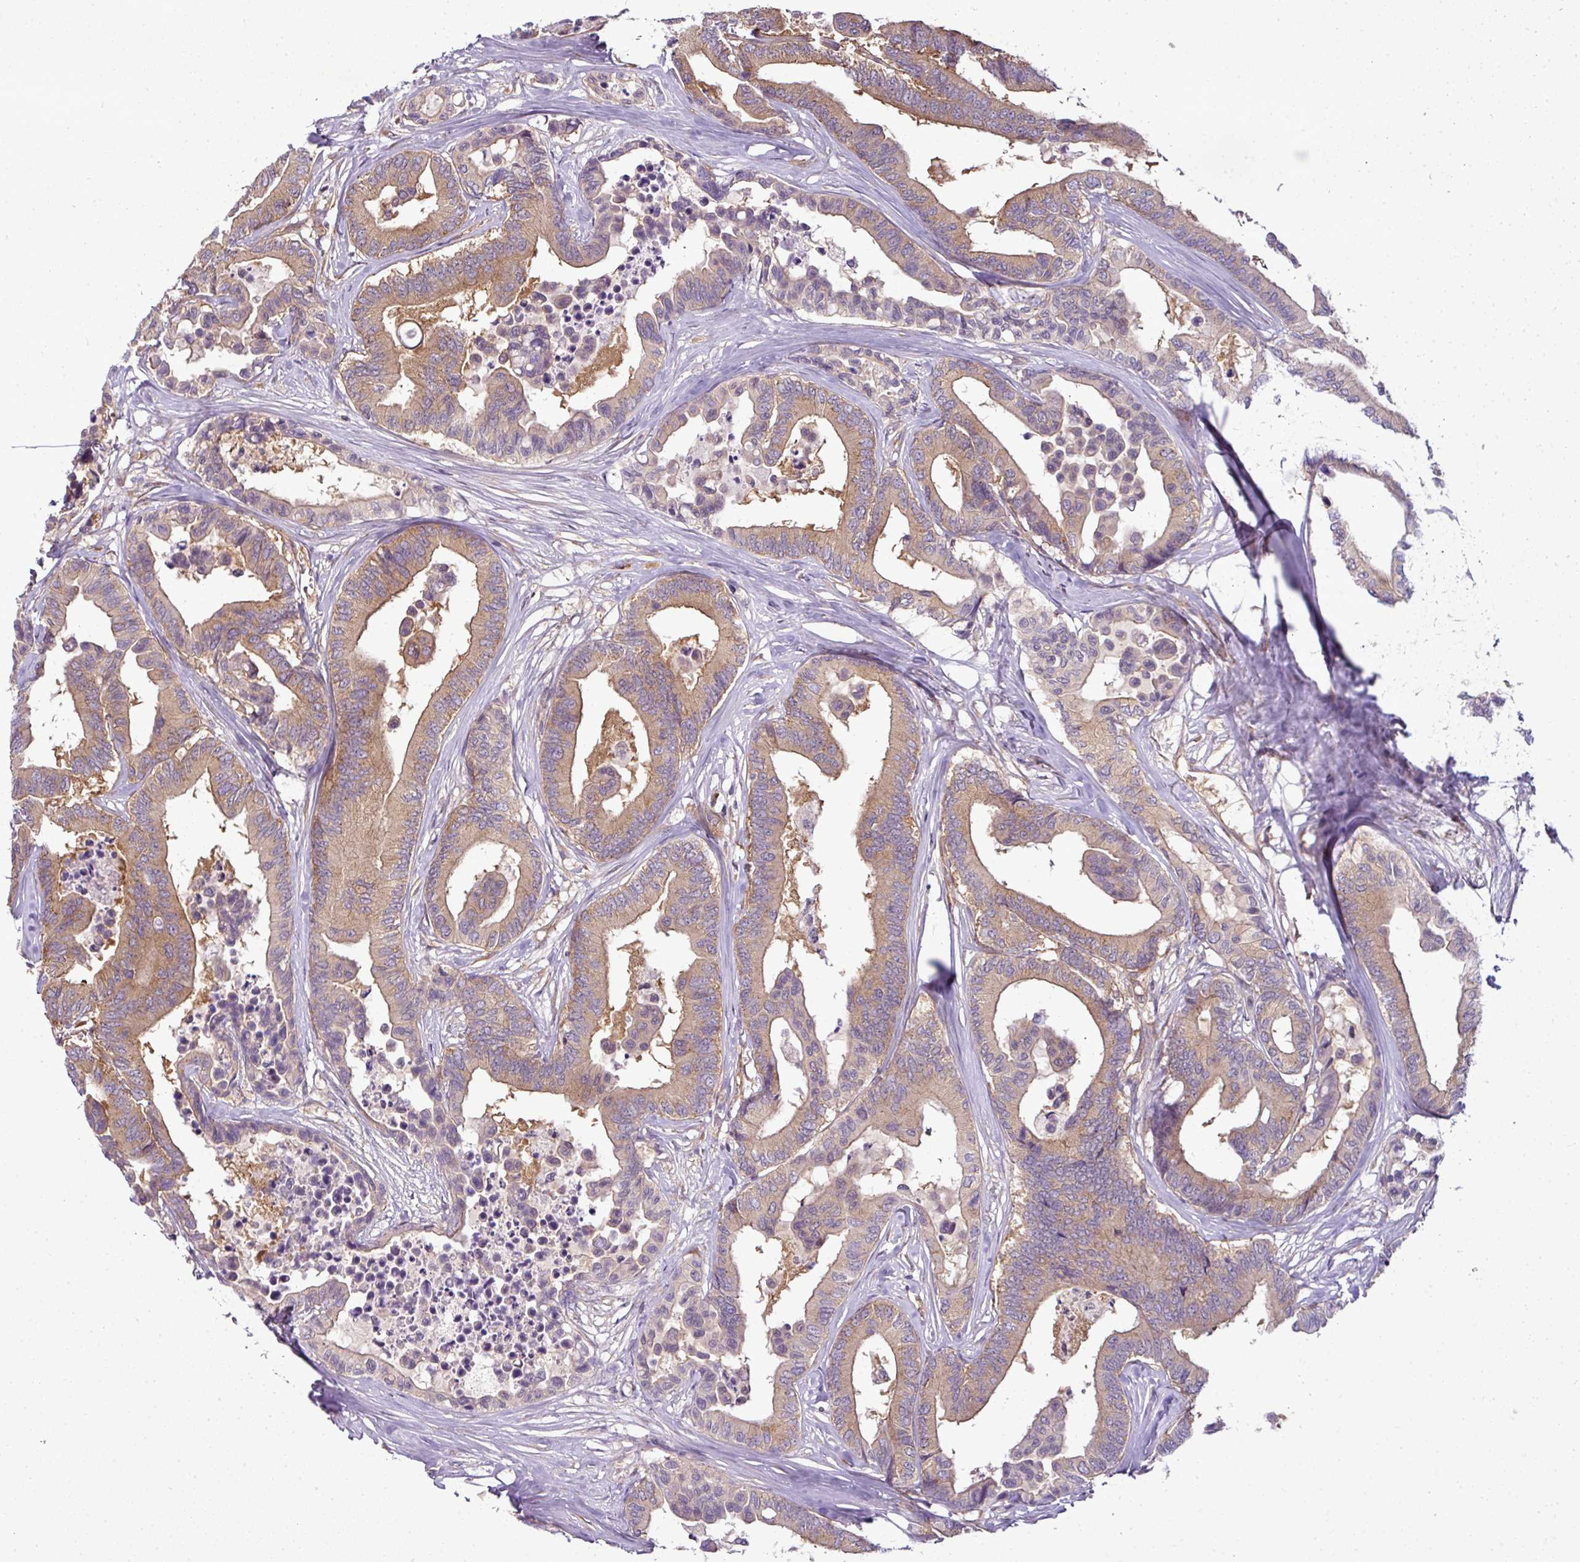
{"staining": {"intensity": "moderate", "quantity": ">75%", "location": "cytoplasmic/membranous"}, "tissue": "colorectal cancer", "cell_type": "Tumor cells", "image_type": "cancer", "snomed": [{"axis": "morphology", "description": "Normal tissue, NOS"}, {"axis": "morphology", "description": "Adenocarcinoma, NOS"}, {"axis": "topography", "description": "Colon"}], "caption": "An IHC histopathology image of neoplastic tissue is shown. Protein staining in brown shows moderate cytoplasmic/membranous positivity in adenocarcinoma (colorectal) within tumor cells. The protein of interest is stained brown, and the nuclei are stained in blue (DAB (3,3'-diaminobenzidine) IHC with brightfield microscopy, high magnification).", "gene": "RBM4B", "patient": {"sex": "male", "age": 82}}